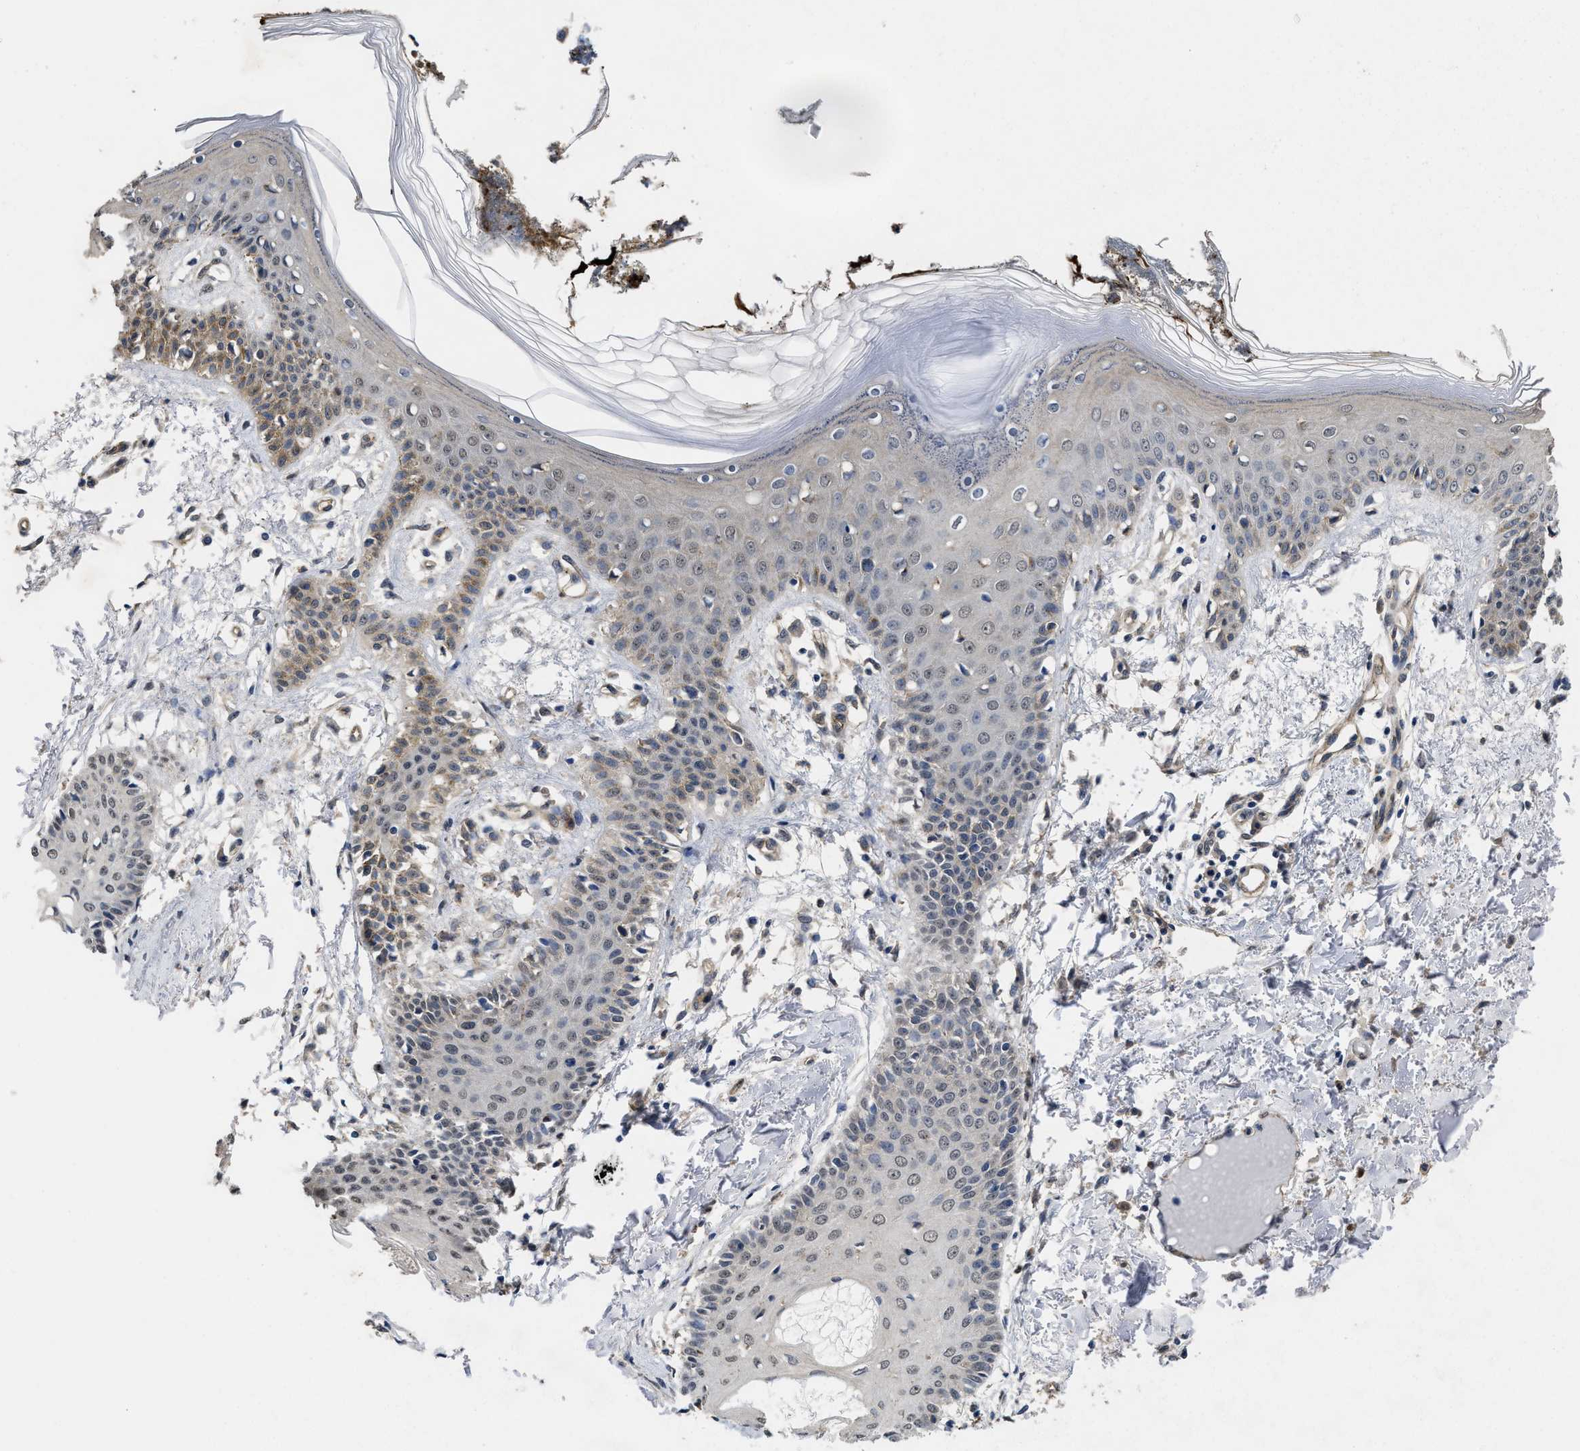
{"staining": {"intensity": "weak", "quantity": ">75%", "location": "cytoplasmic/membranous"}, "tissue": "skin", "cell_type": "Fibroblasts", "image_type": "normal", "snomed": [{"axis": "morphology", "description": "Normal tissue, NOS"}, {"axis": "topography", "description": "Skin"}], "caption": "Immunohistochemistry of benign skin demonstrates low levels of weak cytoplasmic/membranous expression in about >75% of fibroblasts. (IHC, brightfield microscopy, high magnification).", "gene": "PKD2", "patient": {"sex": "male", "age": 53}}